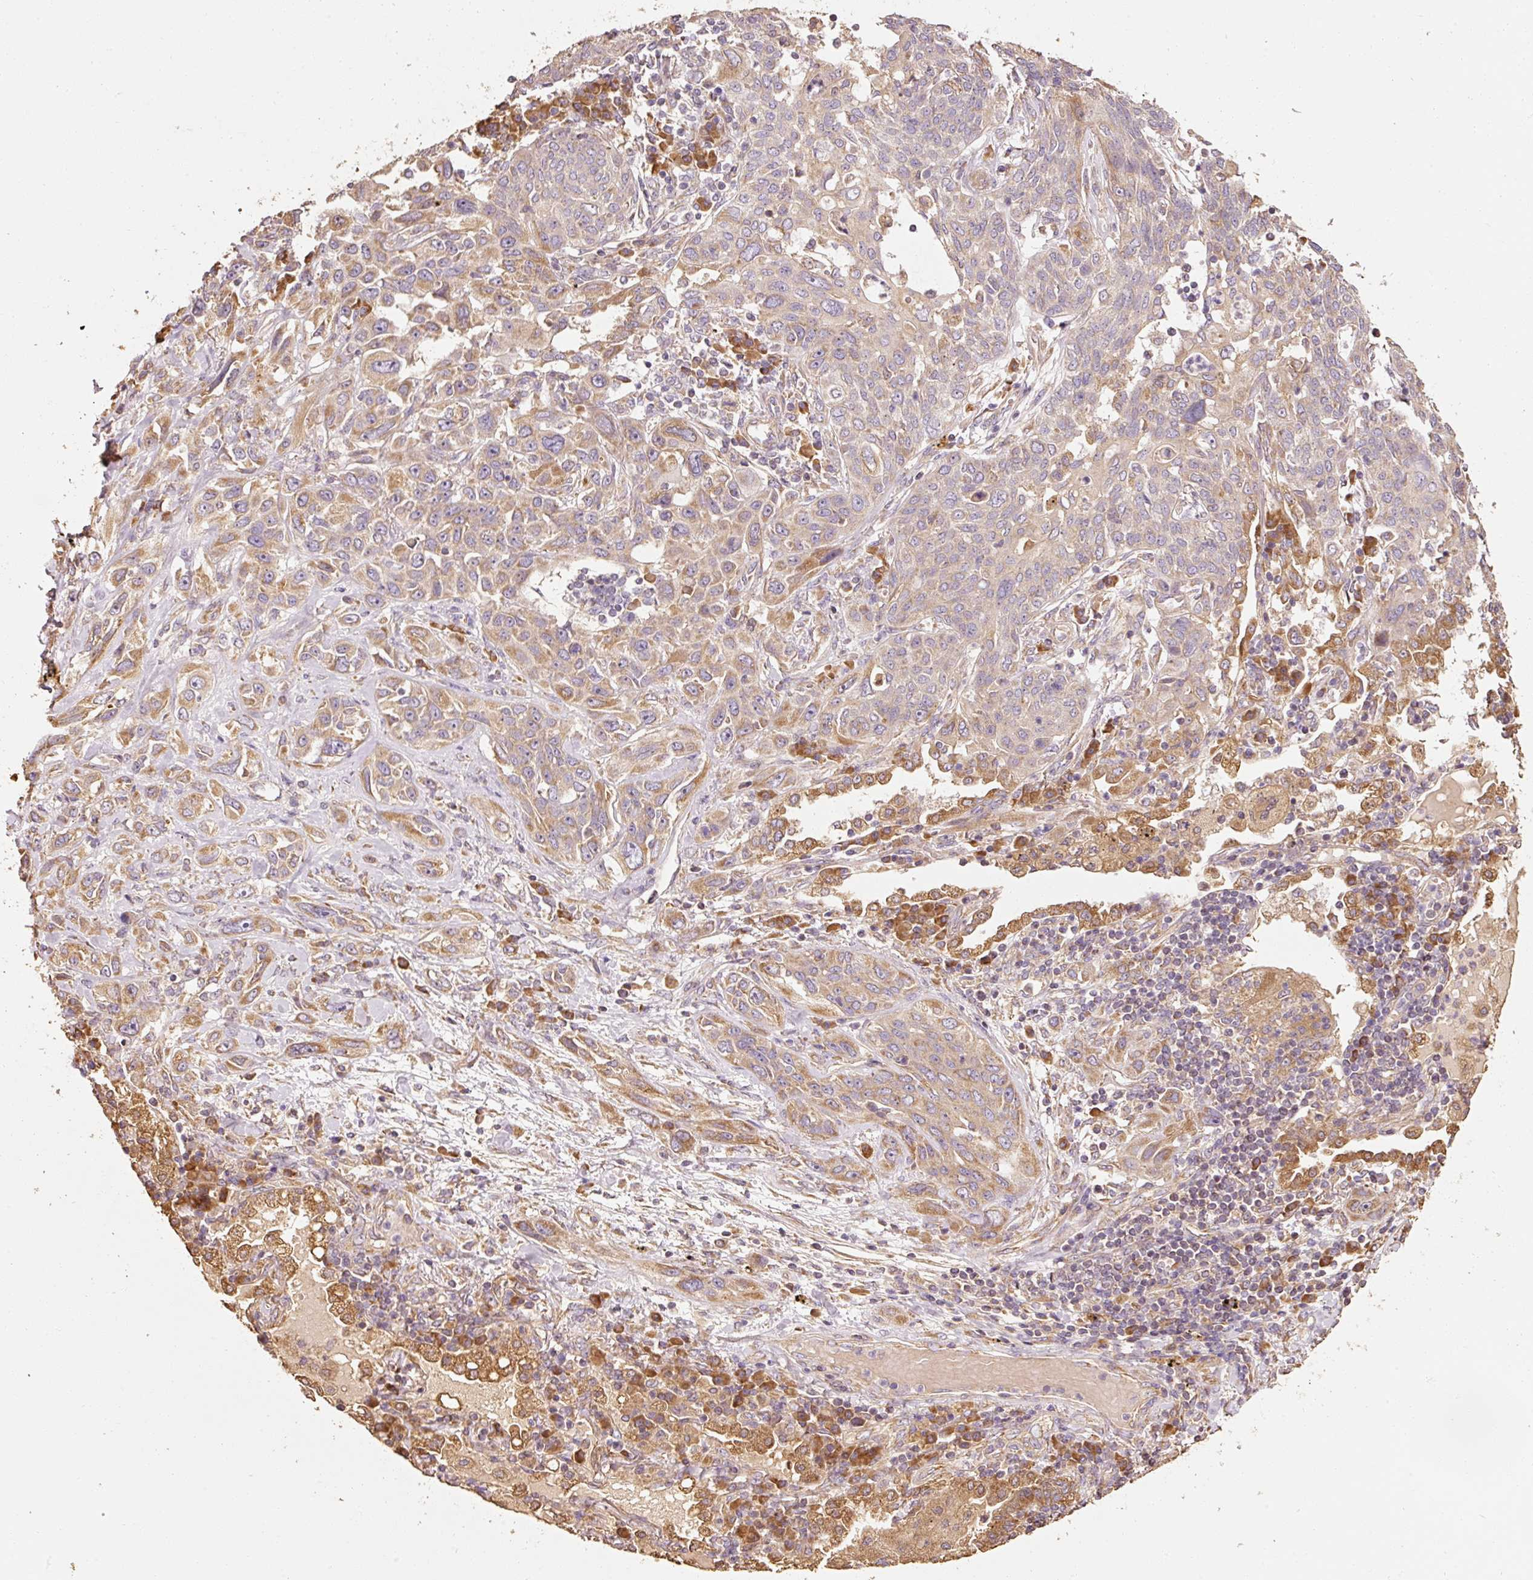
{"staining": {"intensity": "moderate", "quantity": "<25%", "location": "cytoplasmic/membranous"}, "tissue": "lung cancer", "cell_type": "Tumor cells", "image_type": "cancer", "snomed": [{"axis": "morphology", "description": "Squamous cell carcinoma, NOS"}, {"axis": "topography", "description": "Lung"}], "caption": "An immunohistochemistry photomicrograph of neoplastic tissue is shown. Protein staining in brown labels moderate cytoplasmic/membranous positivity in lung squamous cell carcinoma within tumor cells. (DAB IHC with brightfield microscopy, high magnification).", "gene": "EFHC1", "patient": {"sex": "female", "age": 70}}